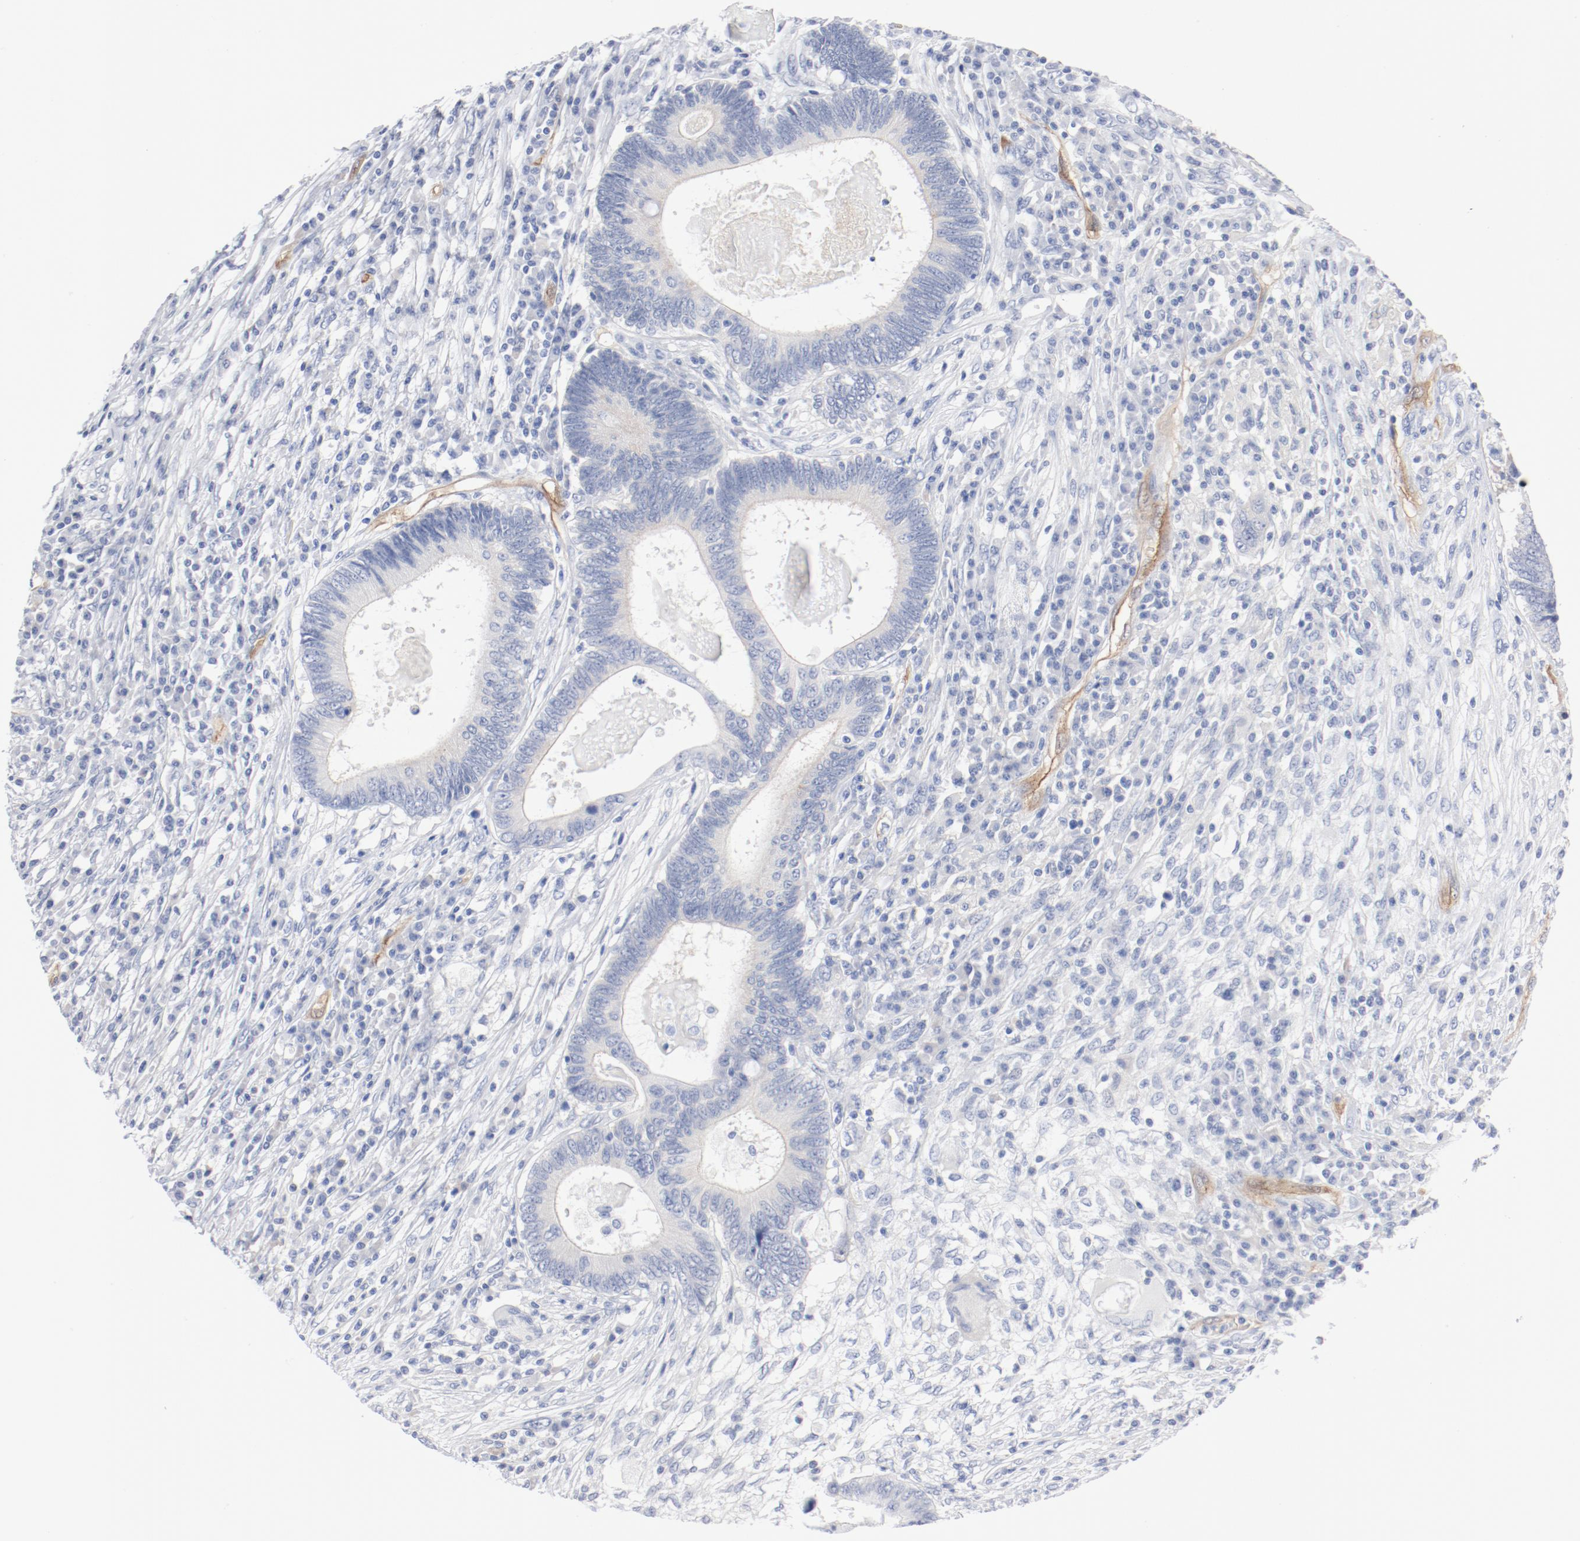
{"staining": {"intensity": "weak", "quantity": "<25%", "location": "cytoplasmic/membranous"}, "tissue": "colorectal cancer", "cell_type": "Tumor cells", "image_type": "cancer", "snomed": [{"axis": "morphology", "description": "Adenocarcinoma, NOS"}, {"axis": "topography", "description": "Colon"}], "caption": "Colorectal cancer stained for a protein using immunohistochemistry reveals no expression tumor cells.", "gene": "SHANK3", "patient": {"sex": "female", "age": 78}}